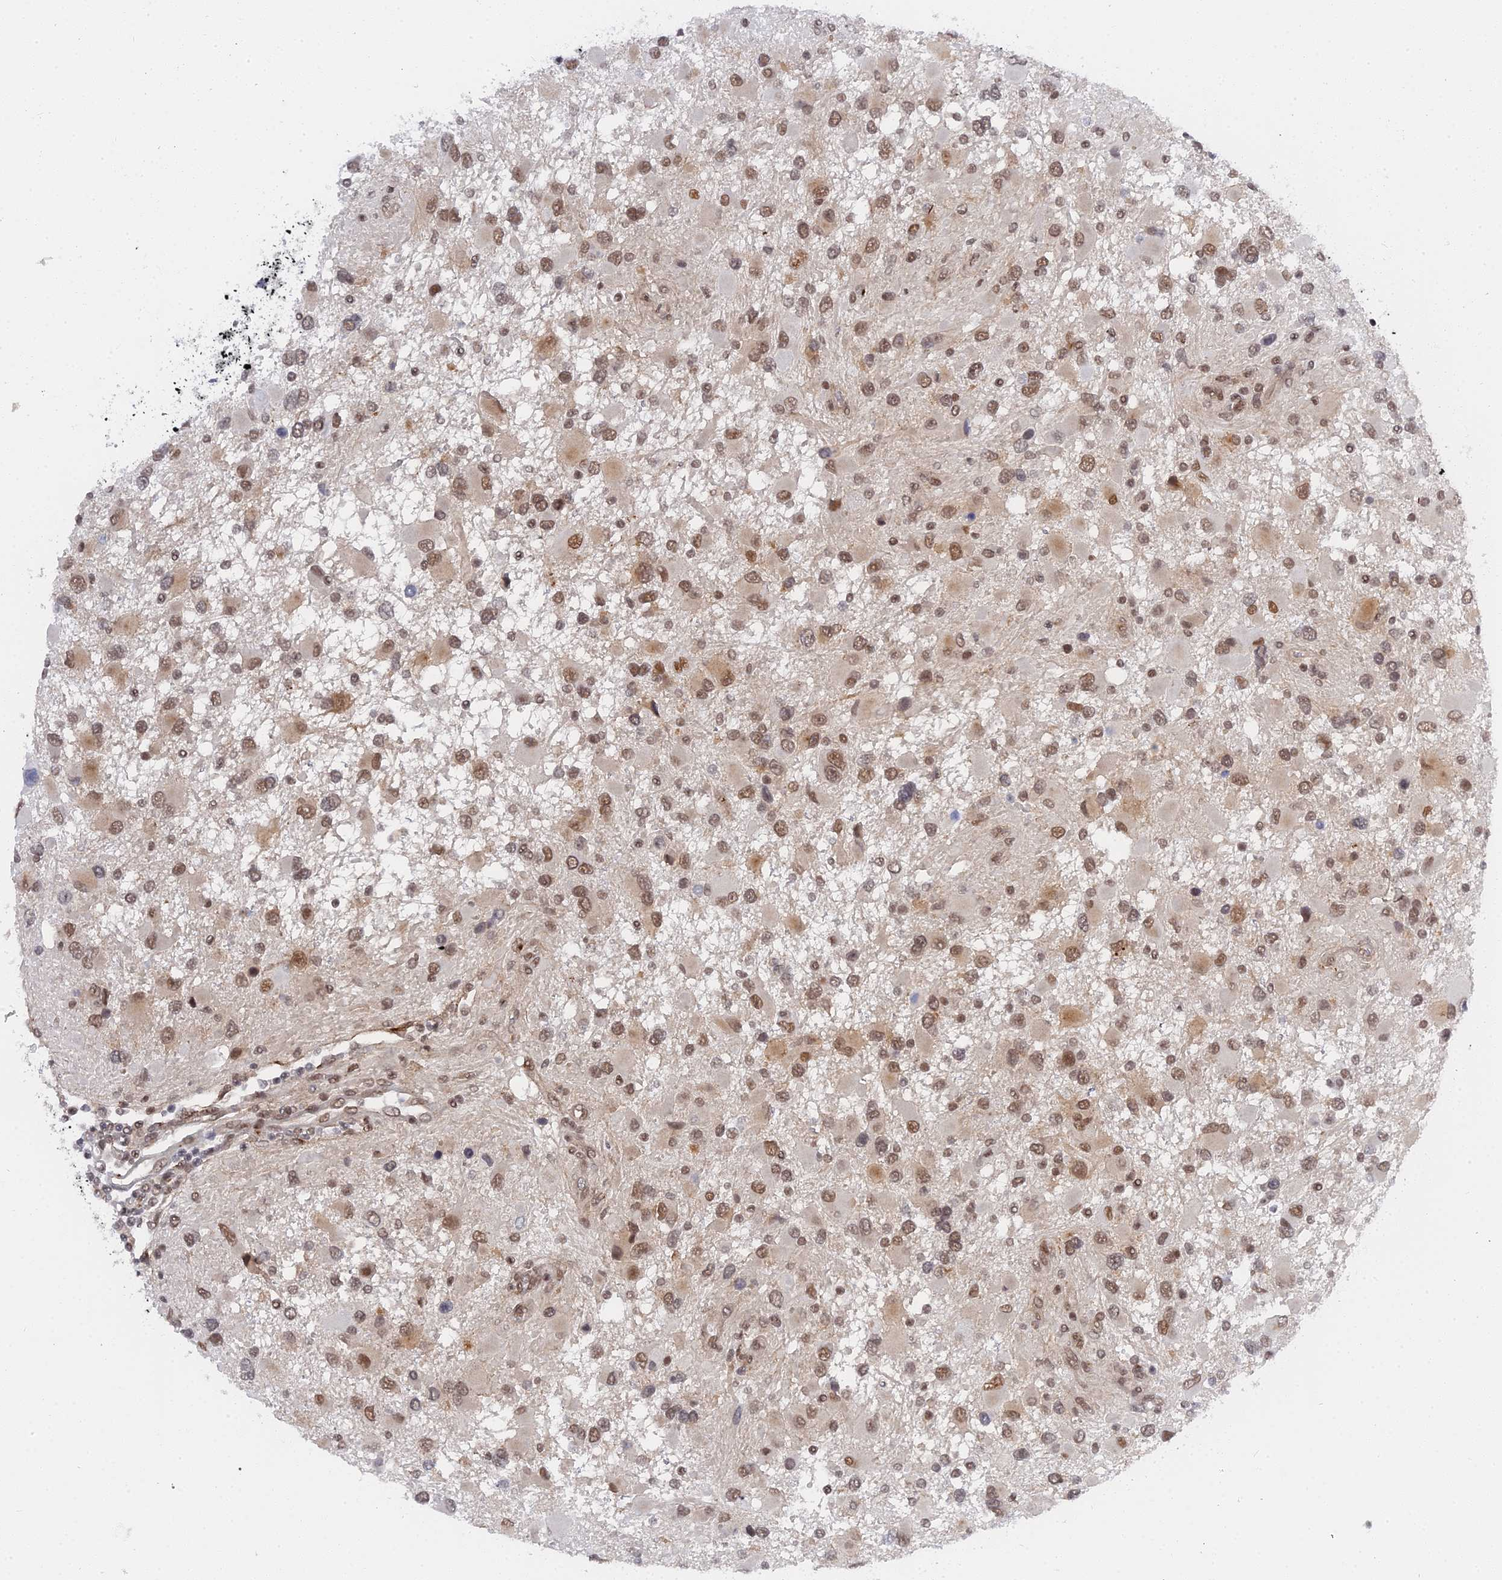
{"staining": {"intensity": "moderate", "quantity": ">75%", "location": "nuclear"}, "tissue": "glioma", "cell_type": "Tumor cells", "image_type": "cancer", "snomed": [{"axis": "morphology", "description": "Glioma, malignant, High grade"}, {"axis": "topography", "description": "Brain"}], "caption": "High-power microscopy captured an immunohistochemistry (IHC) photomicrograph of glioma, revealing moderate nuclear positivity in about >75% of tumor cells.", "gene": "CCDC85A", "patient": {"sex": "male", "age": 53}}